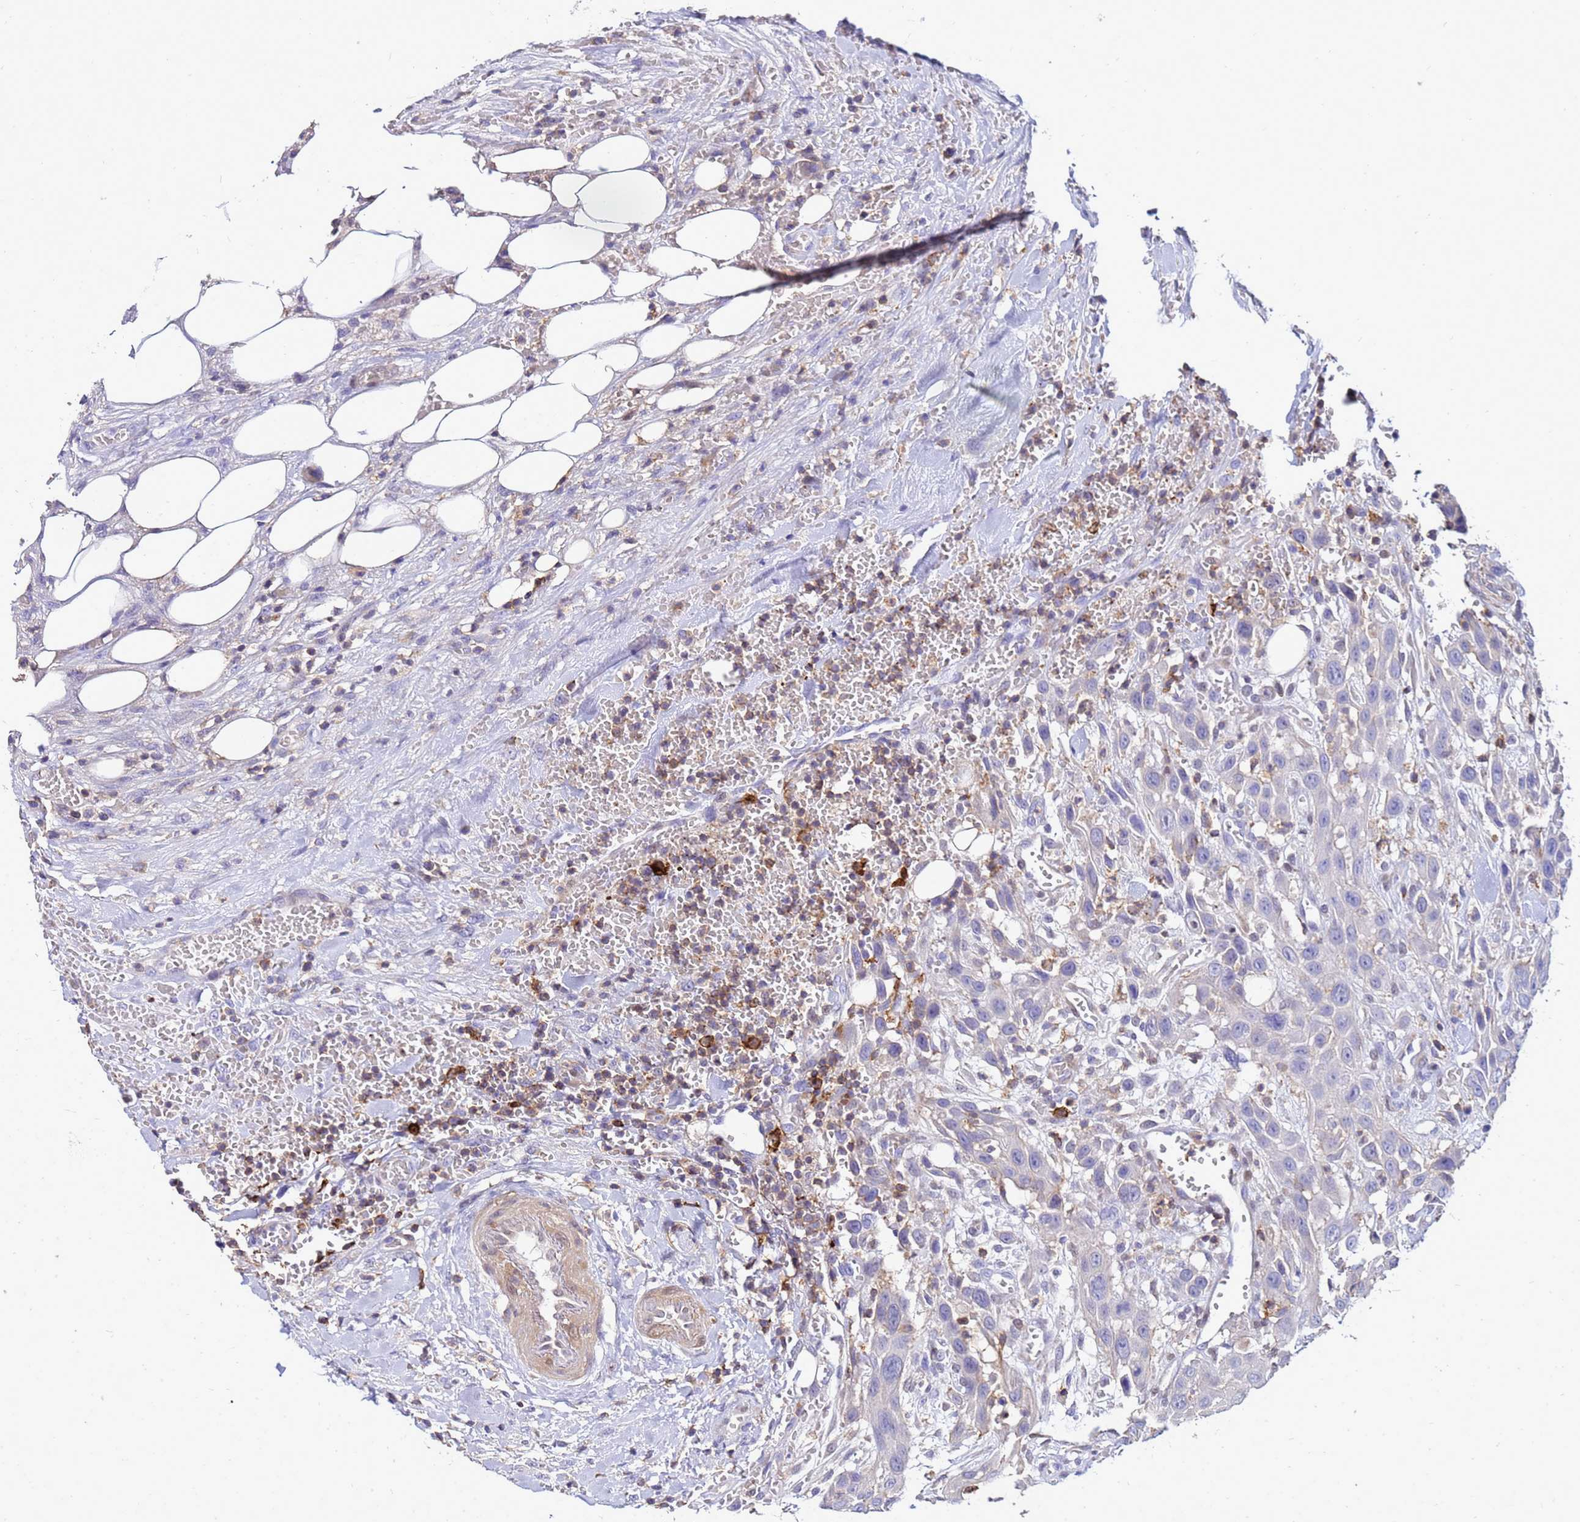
{"staining": {"intensity": "negative", "quantity": "none", "location": "none"}, "tissue": "head and neck cancer", "cell_type": "Tumor cells", "image_type": "cancer", "snomed": [{"axis": "morphology", "description": "Squamous cell carcinoma, NOS"}, {"axis": "topography", "description": "Head-Neck"}], "caption": "DAB (3,3'-diaminobenzidine) immunohistochemical staining of head and neck squamous cell carcinoma demonstrates no significant expression in tumor cells.", "gene": "DBNDD2", "patient": {"sex": "male", "age": 81}}